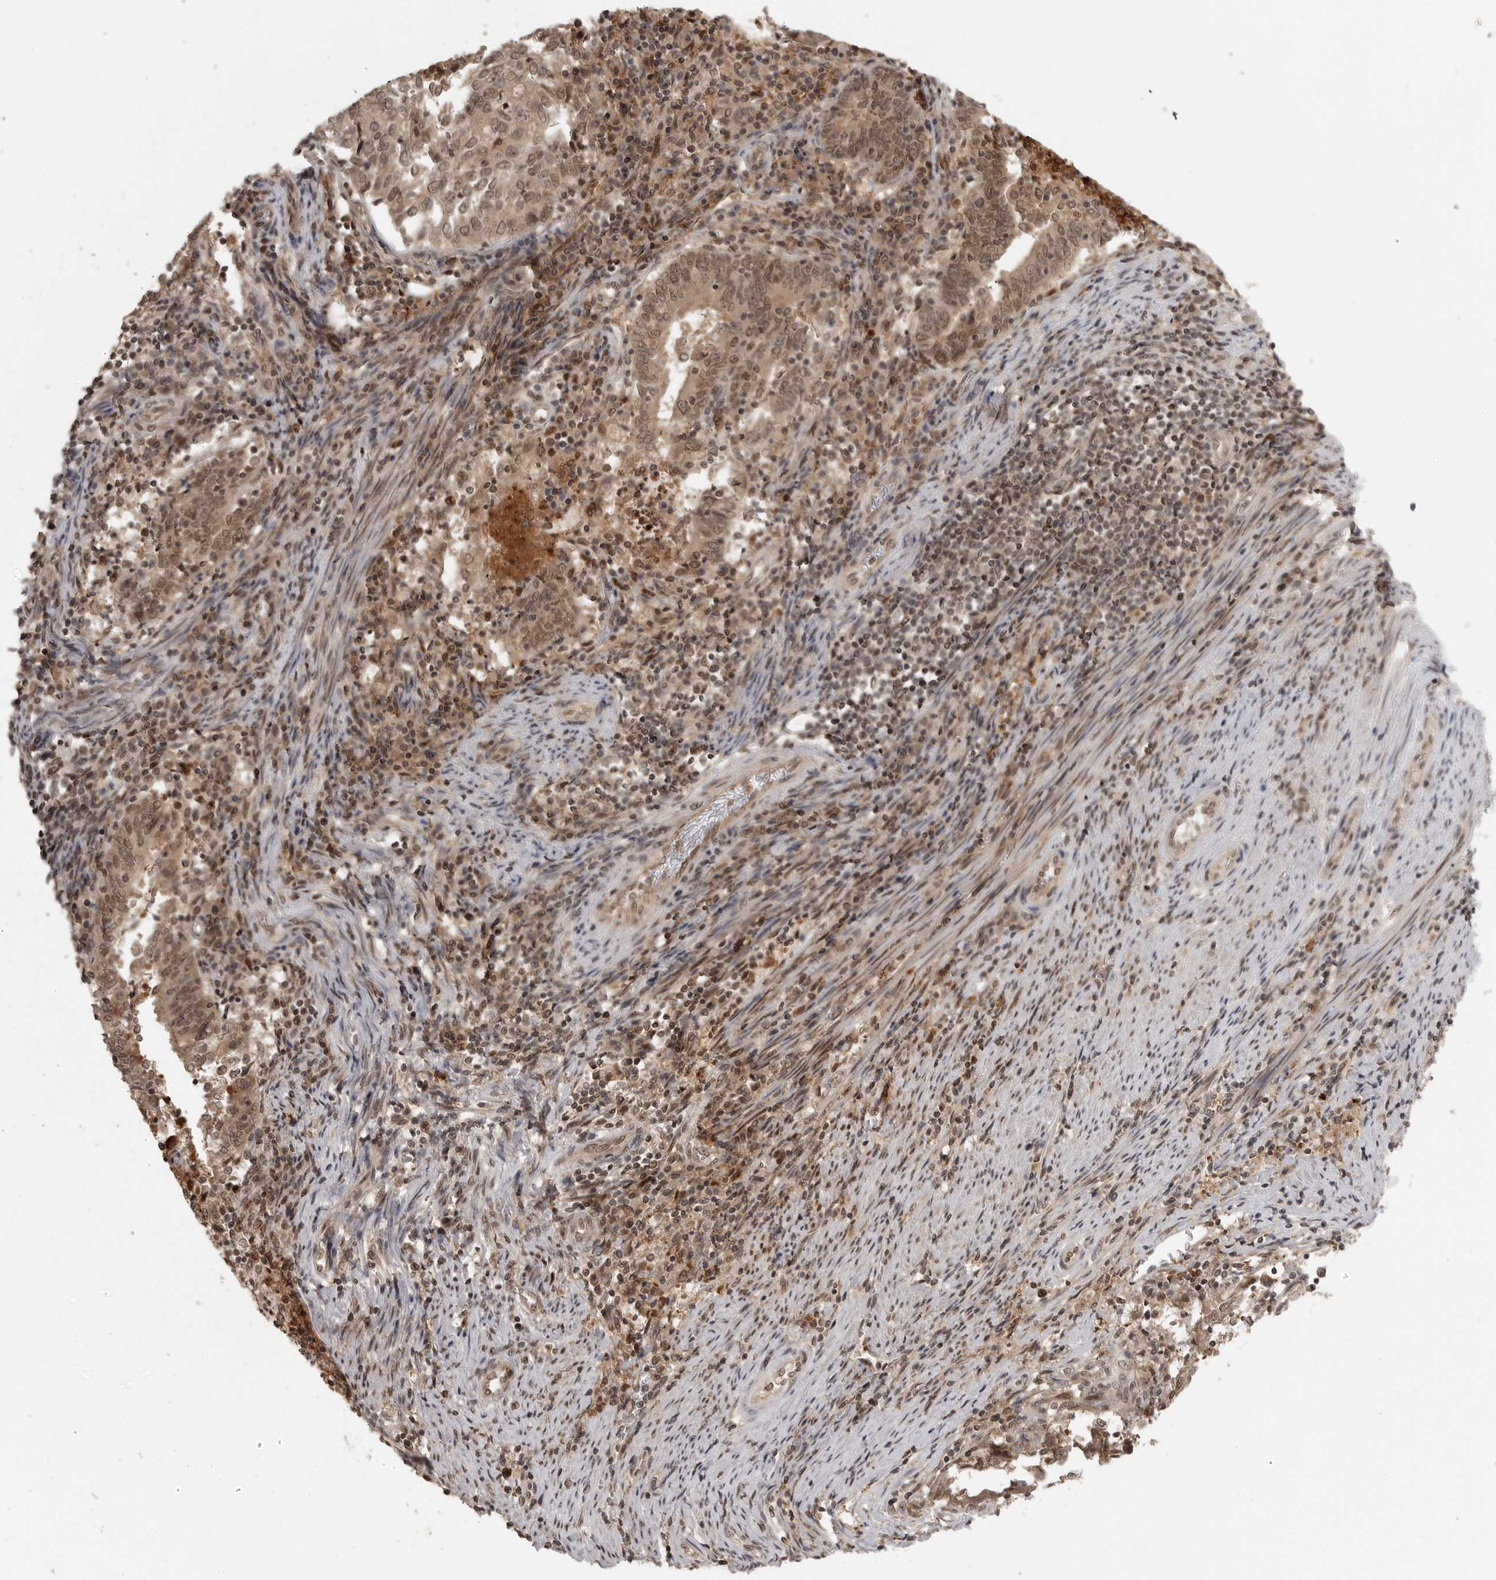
{"staining": {"intensity": "moderate", "quantity": ">75%", "location": "cytoplasmic/membranous,nuclear"}, "tissue": "endometrial cancer", "cell_type": "Tumor cells", "image_type": "cancer", "snomed": [{"axis": "morphology", "description": "Adenocarcinoma, NOS"}, {"axis": "topography", "description": "Endometrium"}], "caption": "DAB (3,3'-diaminobenzidine) immunohistochemical staining of endometrial adenocarcinoma shows moderate cytoplasmic/membranous and nuclear protein staining in about >75% of tumor cells.", "gene": "PEG3", "patient": {"sex": "female", "age": 80}}